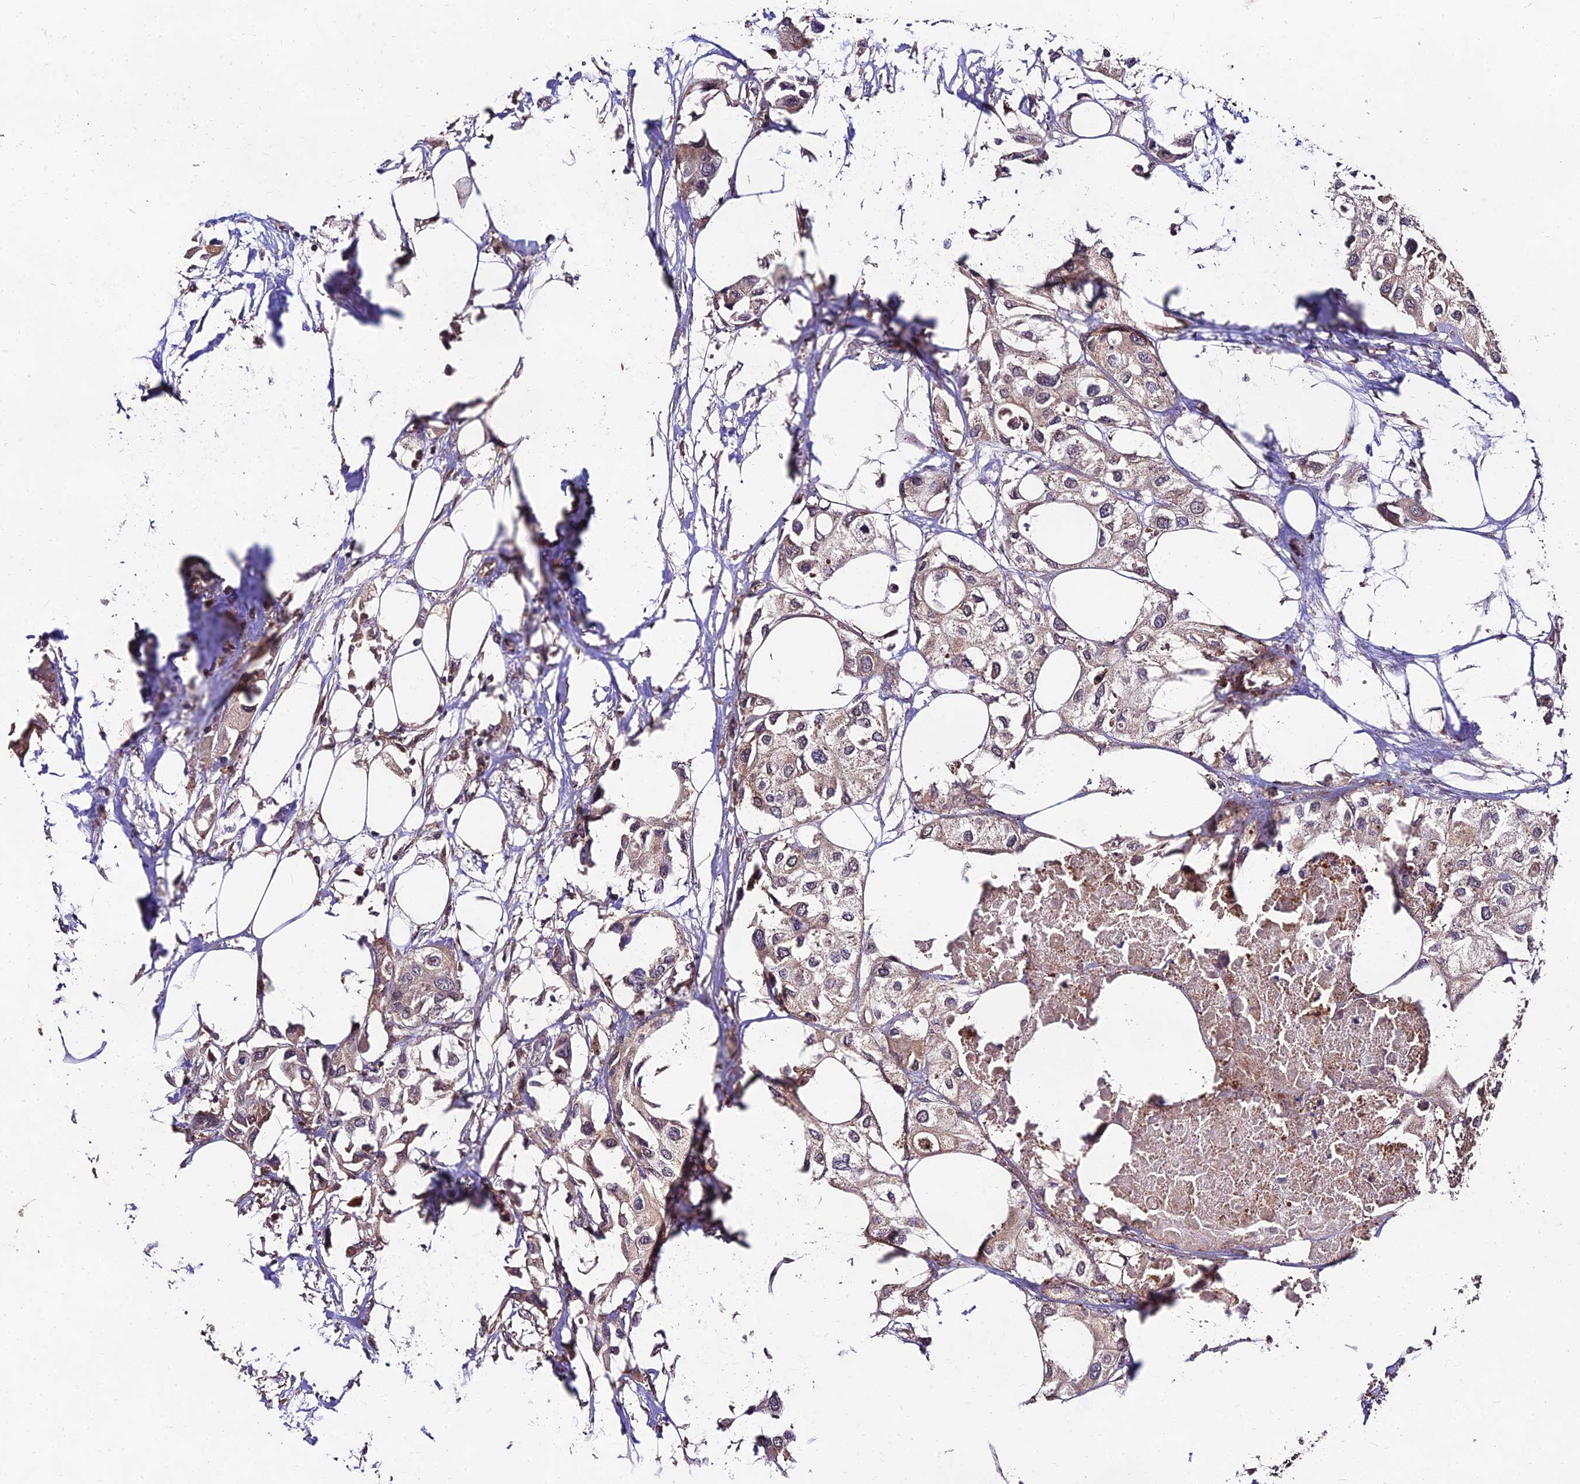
{"staining": {"intensity": "weak", "quantity": "25%-75%", "location": "cytoplasmic/membranous"}, "tissue": "urothelial cancer", "cell_type": "Tumor cells", "image_type": "cancer", "snomed": [{"axis": "morphology", "description": "Urothelial carcinoma, High grade"}, {"axis": "topography", "description": "Urinary bladder"}], "caption": "About 25%-75% of tumor cells in human urothelial cancer demonstrate weak cytoplasmic/membranous protein positivity as visualized by brown immunohistochemical staining.", "gene": "MKKS", "patient": {"sex": "male", "age": 64}}